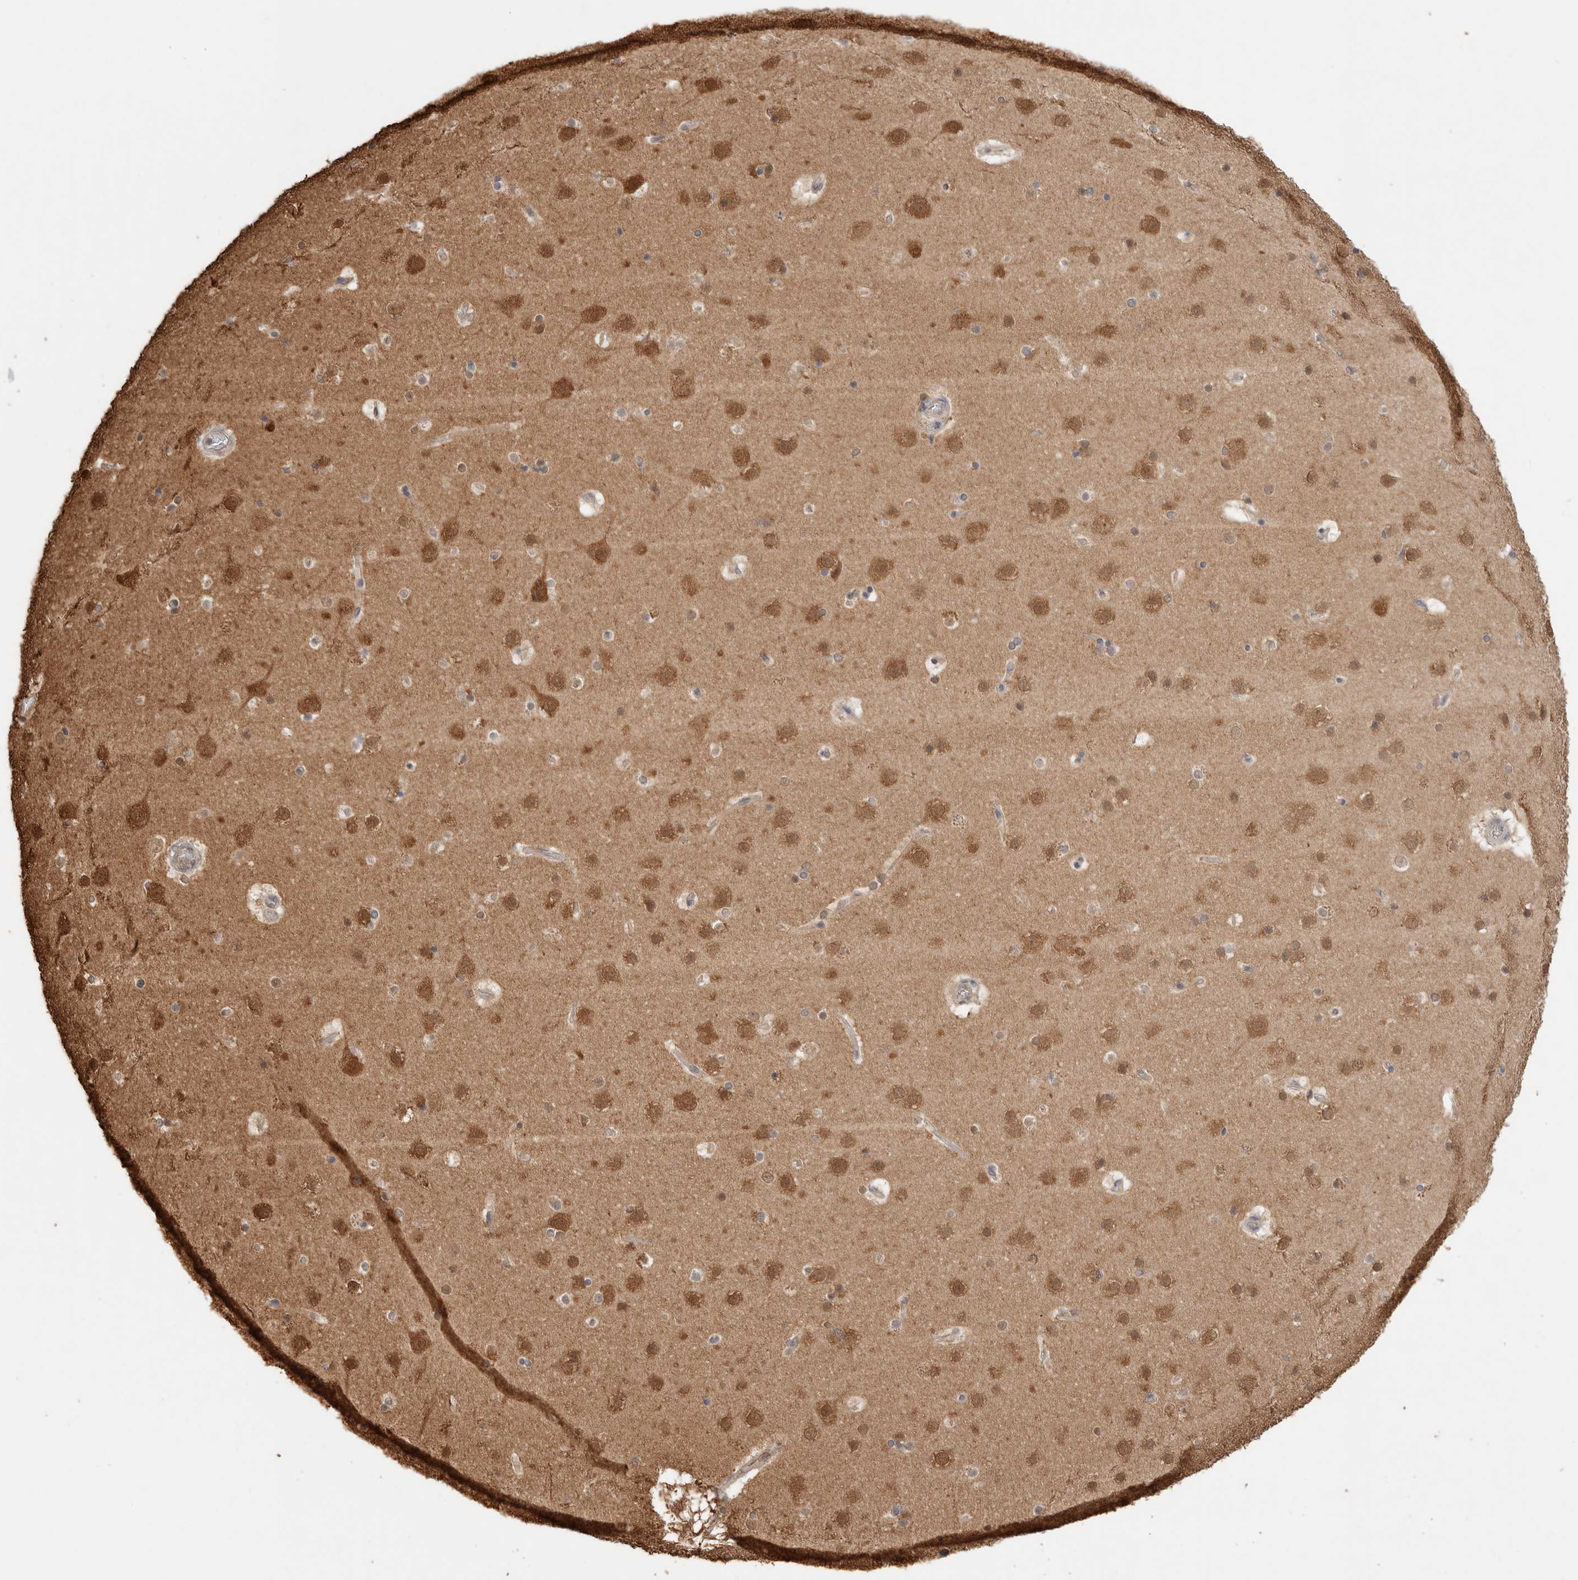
{"staining": {"intensity": "negative", "quantity": "none", "location": "none"}, "tissue": "cerebral cortex", "cell_type": "Endothelial cells", "image_type": "normal", "snomed": [{"axis": "morphology", "description": "Normal tissue, NOS"}, {"axis": "topography", "description": "Cerebral cortex"}], "caption": "IHC image of unremarkable cerebral cortex: cerebral cortex stained with DAB displays no significant protein staining in endothelial cells. Brightfield microscopy of immunohistochemistry (IHC) stained with DAB (brown) and hematoxylin (blue), captured at high magnification.", "gene": "YWHAH", "patient": {"sex": "male", "age": 57}}